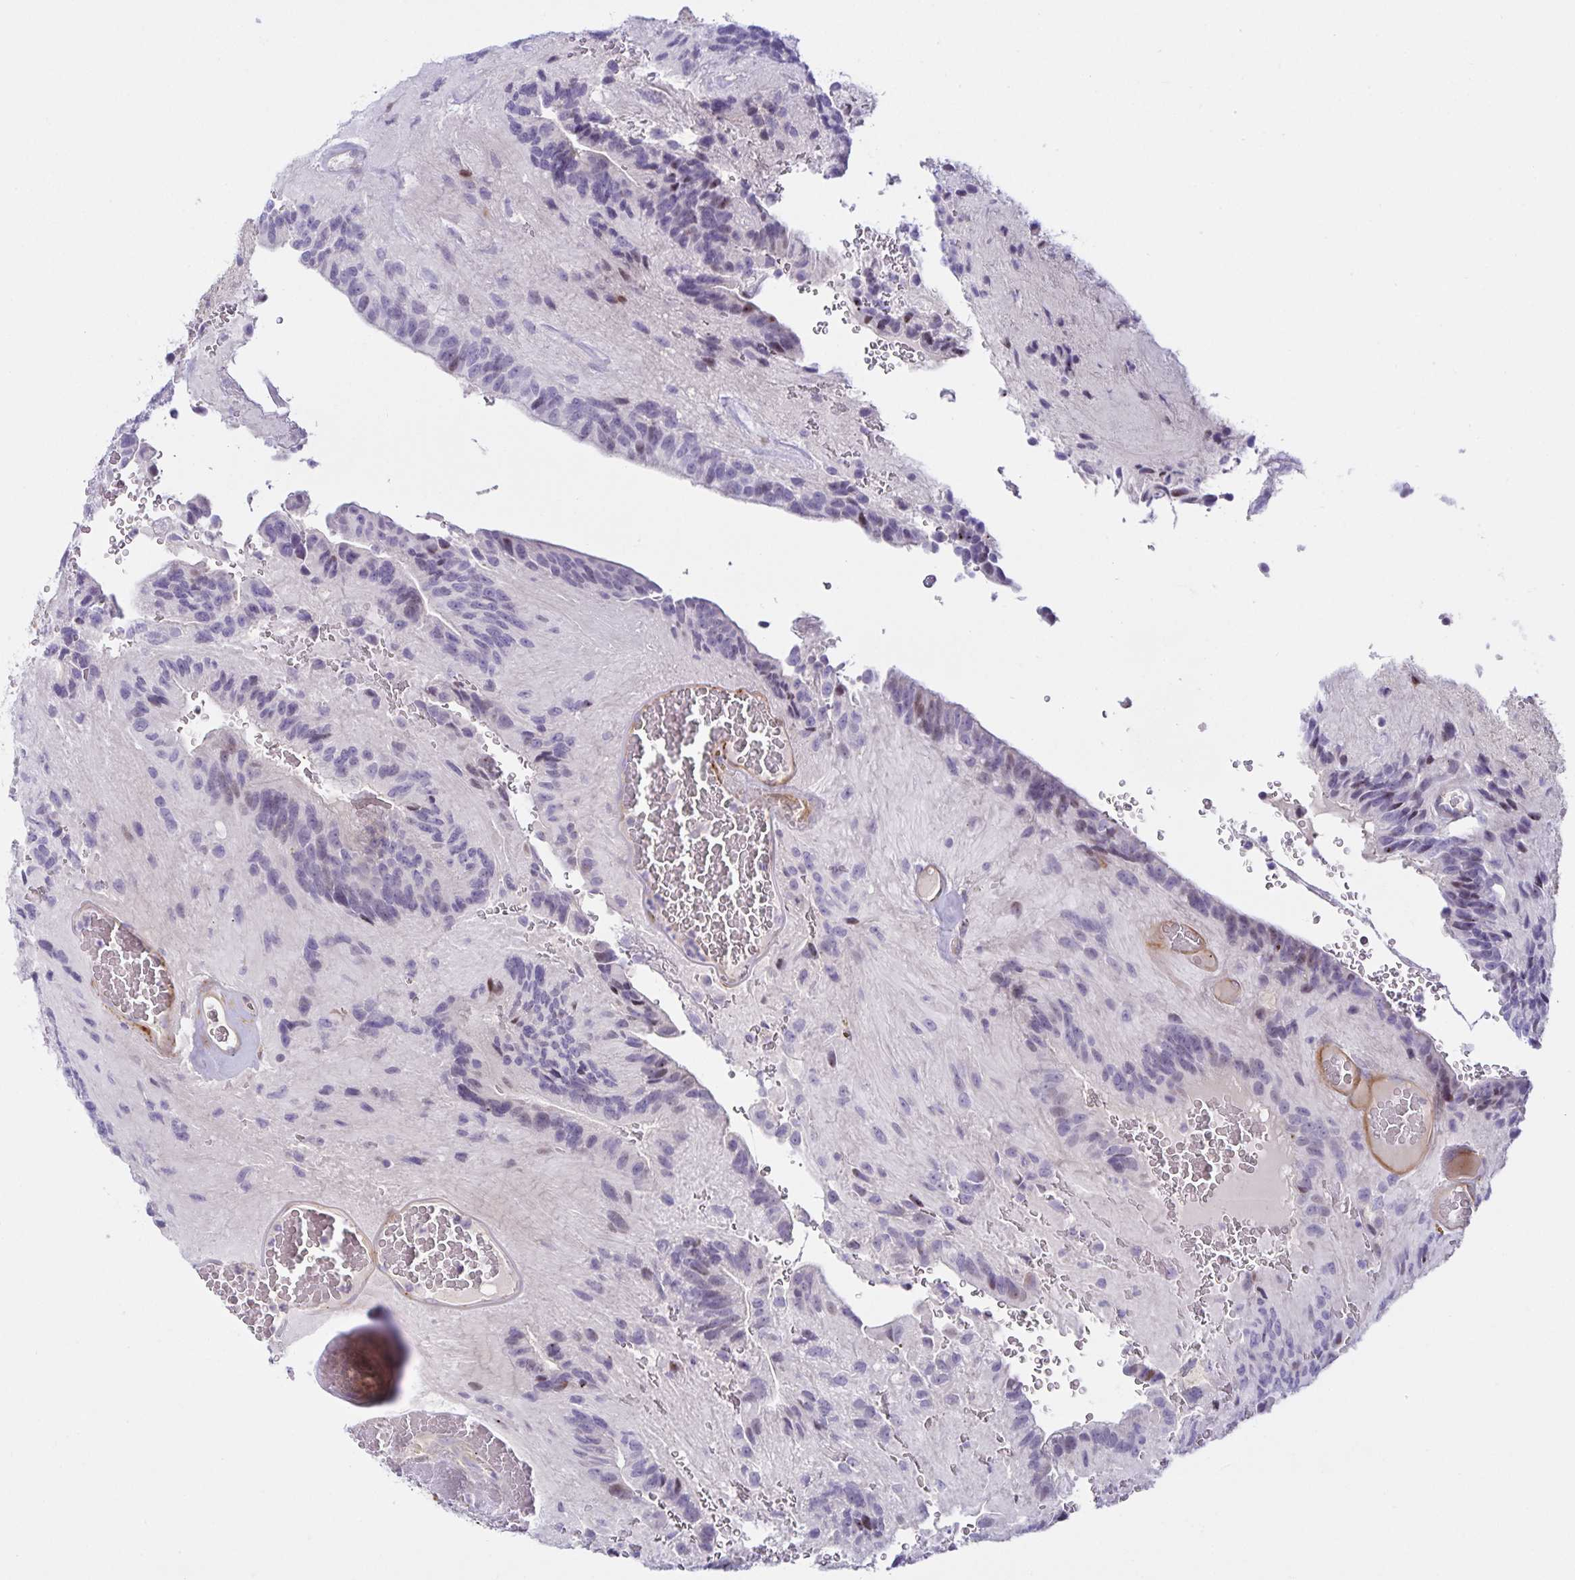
{"staining": {"intensity": "negative", "quantity": "none", "location": "none"}, "tissue": "glioma", "cell_type": "Tumor cells", "image_type": "cancer", "snomed": [{"axis": "morphology", "description": "Glioma, malignant, Low grade"}, {"axis": "topography", "description": "Brain"}], "caption": "Glioma was stained to show a protein in brown. There is no significant positivity in tumor cells.", "gene": "SPAG4", "patient": {"sex": "male", "age": 31}}